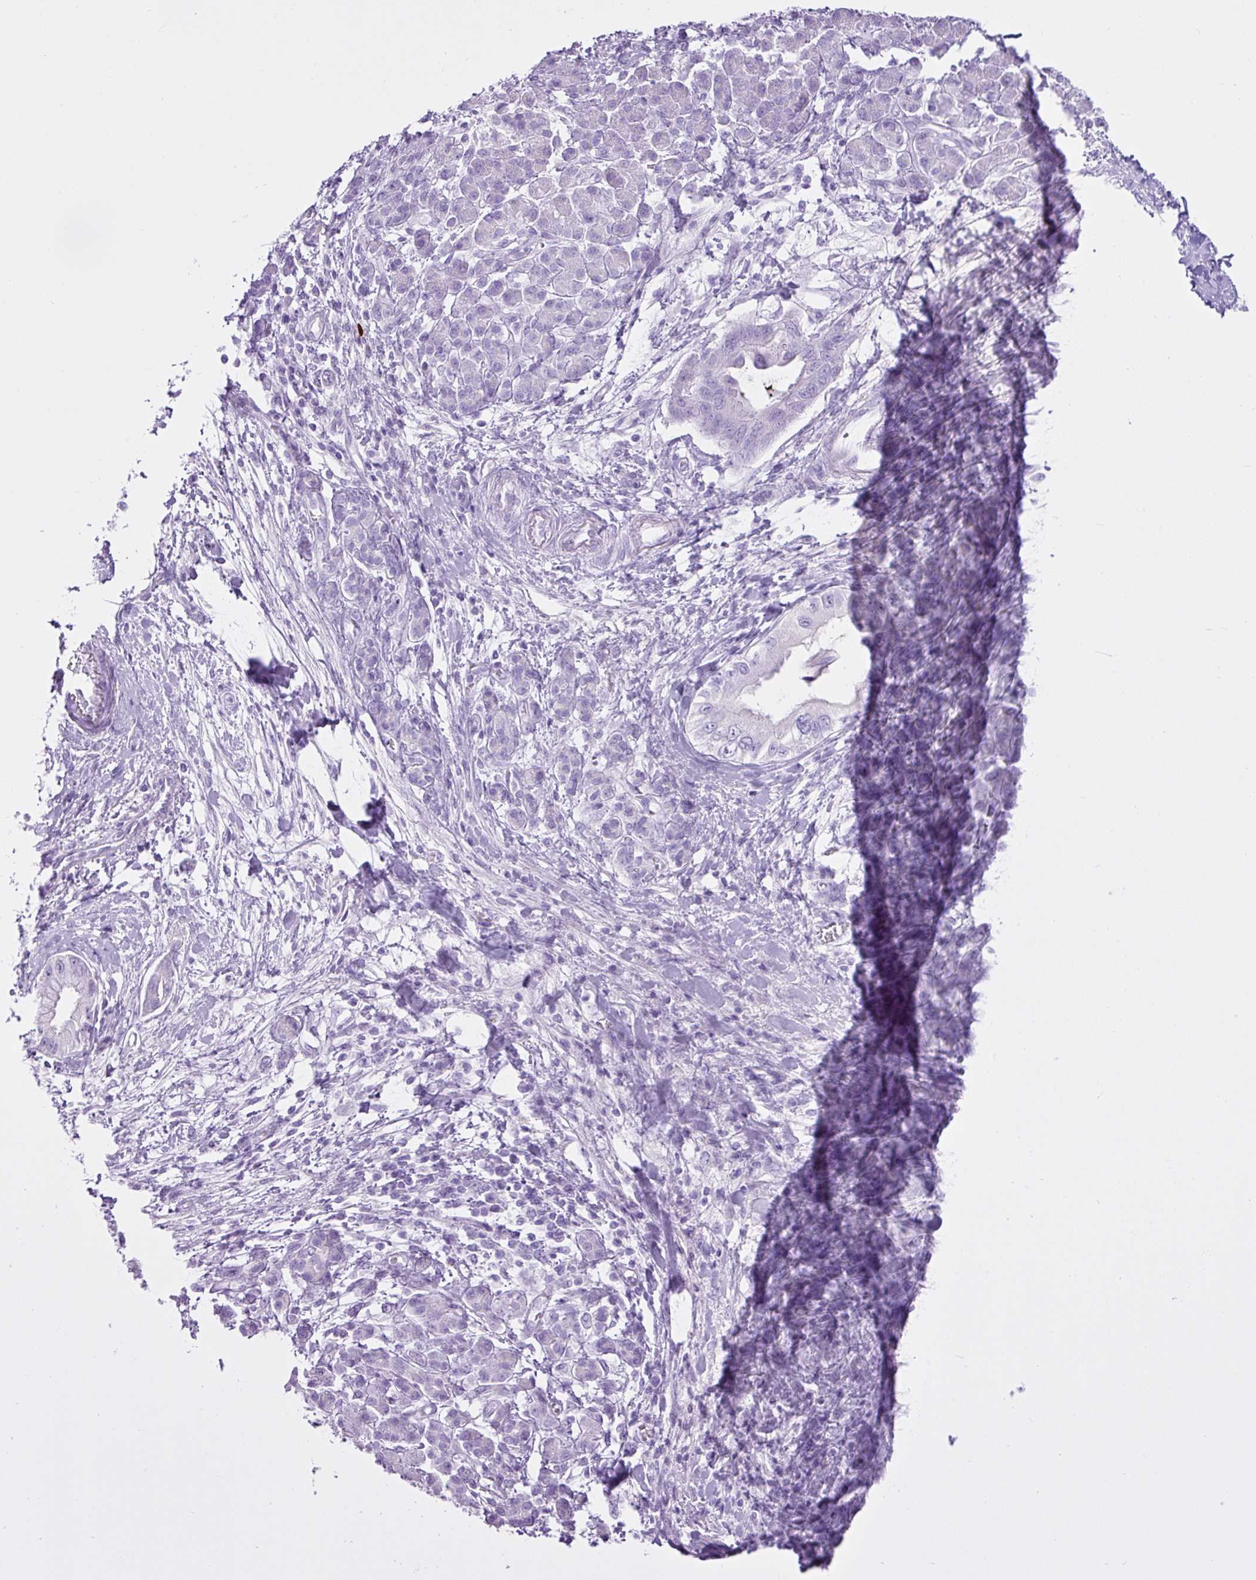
{"staining": {"intensity": "negative", "quantity": "none", "location": "none"}, "tissue": "pancreatic cancer", "cell_type": "Tumor cells", "image_type": "cancer", "snomed": [{"axis": "morphology", "description": "Adenocarcinoma, NOS"}, {"axis": "topography", "description": "Pancreas"}], "caption": "An immunohistochemistry histopathology image of pancreatic cancer is shown. There is no staining in tumor cells of pancreatic cancer.", "gene": "LILRB4", "patient": {"sex": "male", "age": 48}}